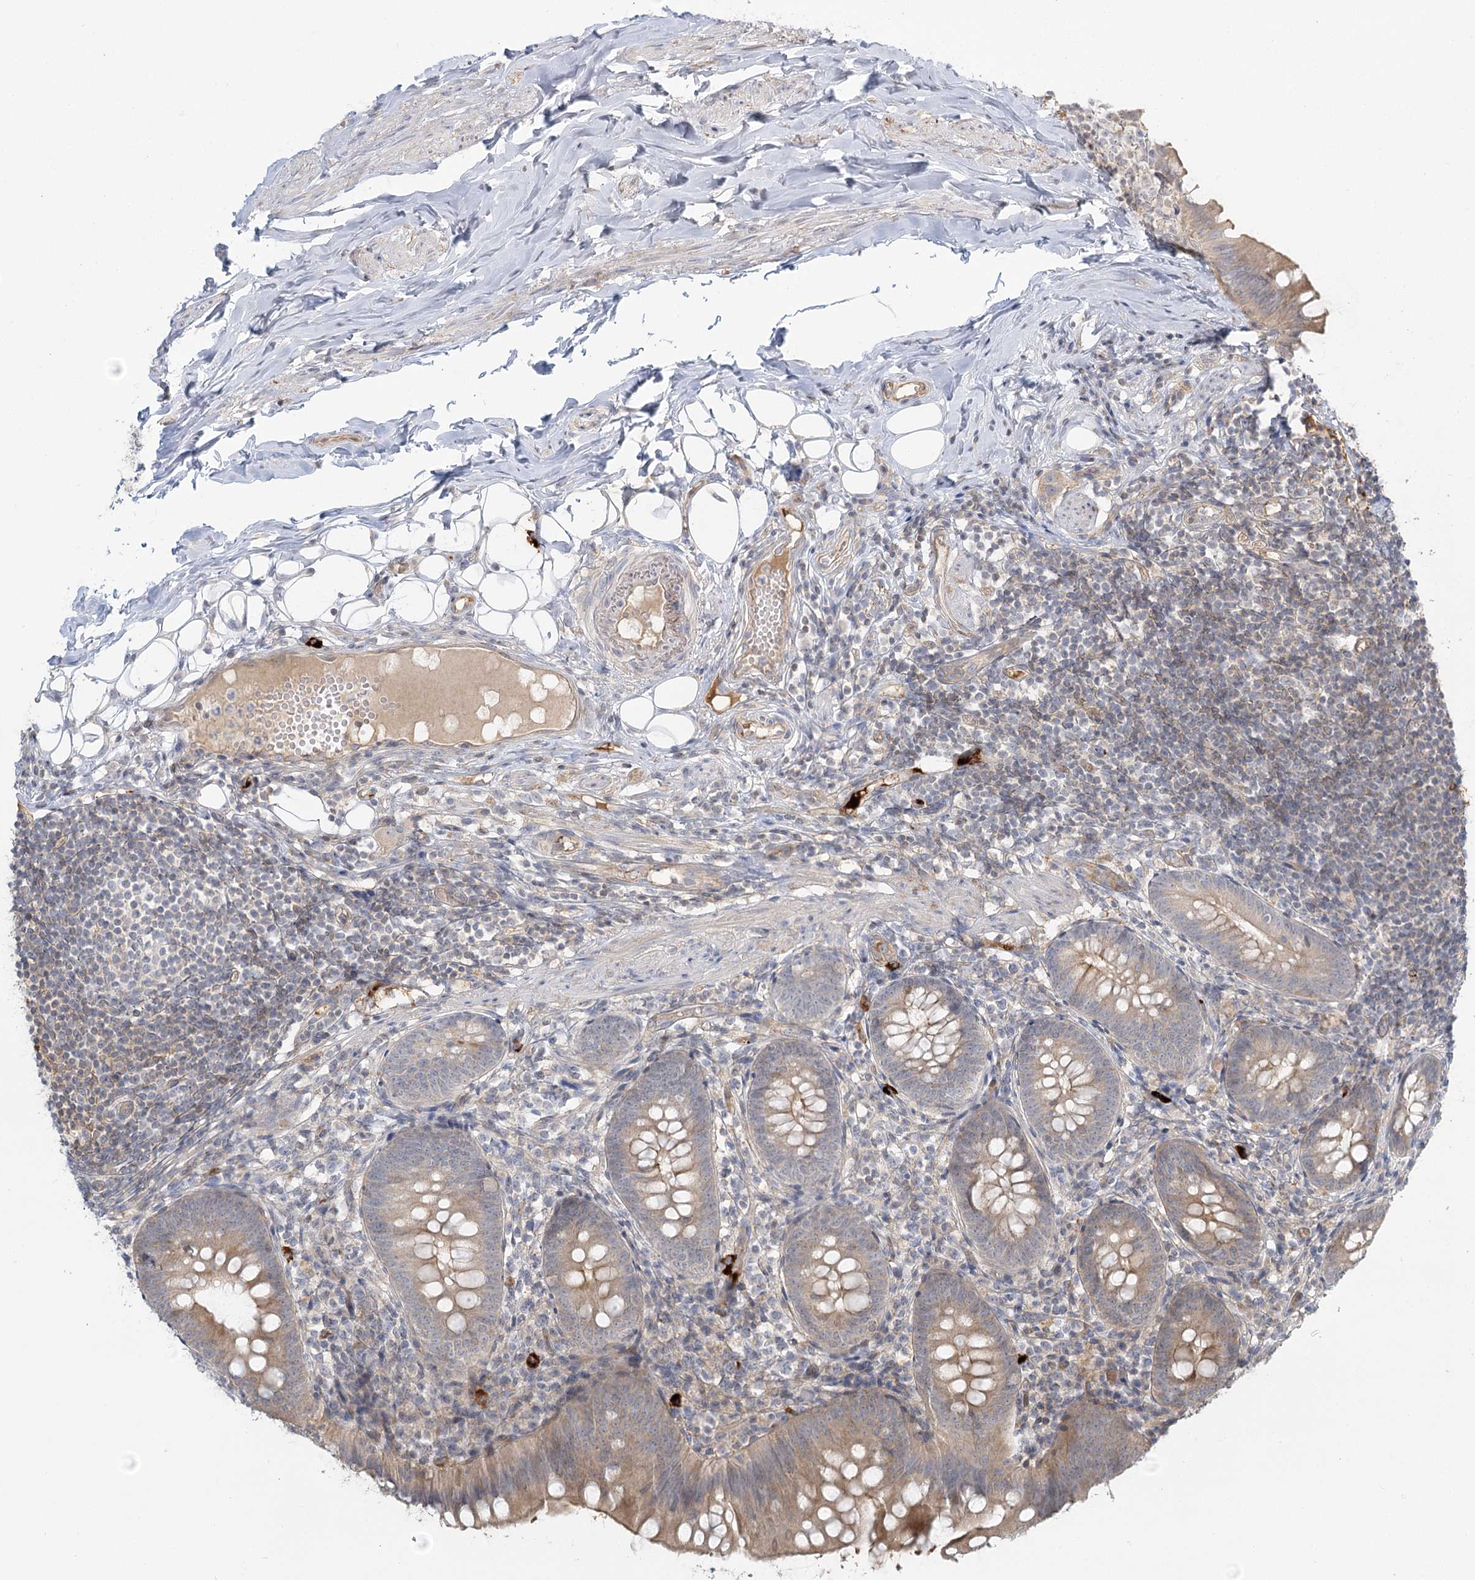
{"staining": {"intensity": "weak", "quantity": "25%-75%", "location": "cytoplasmic/membranous"}, "tissue": "appendix", "cell_type": "Glandular cells", "image_type": "normal", "snomed": [{"axis": "morphology", "description": "Normal tissue, NOS"}, {"axis": "topography", "description": "Appendix"}], "caption": "The micrograph displays a brown stain indicating the presence of a protein in the cytoplasmic/membranous of glandular cells in appendix. (Brightfield microscopy of DAB IHC at high magnification).", "gene": "GUCY2C", "patient": {"sex": "female", "age": 62}}